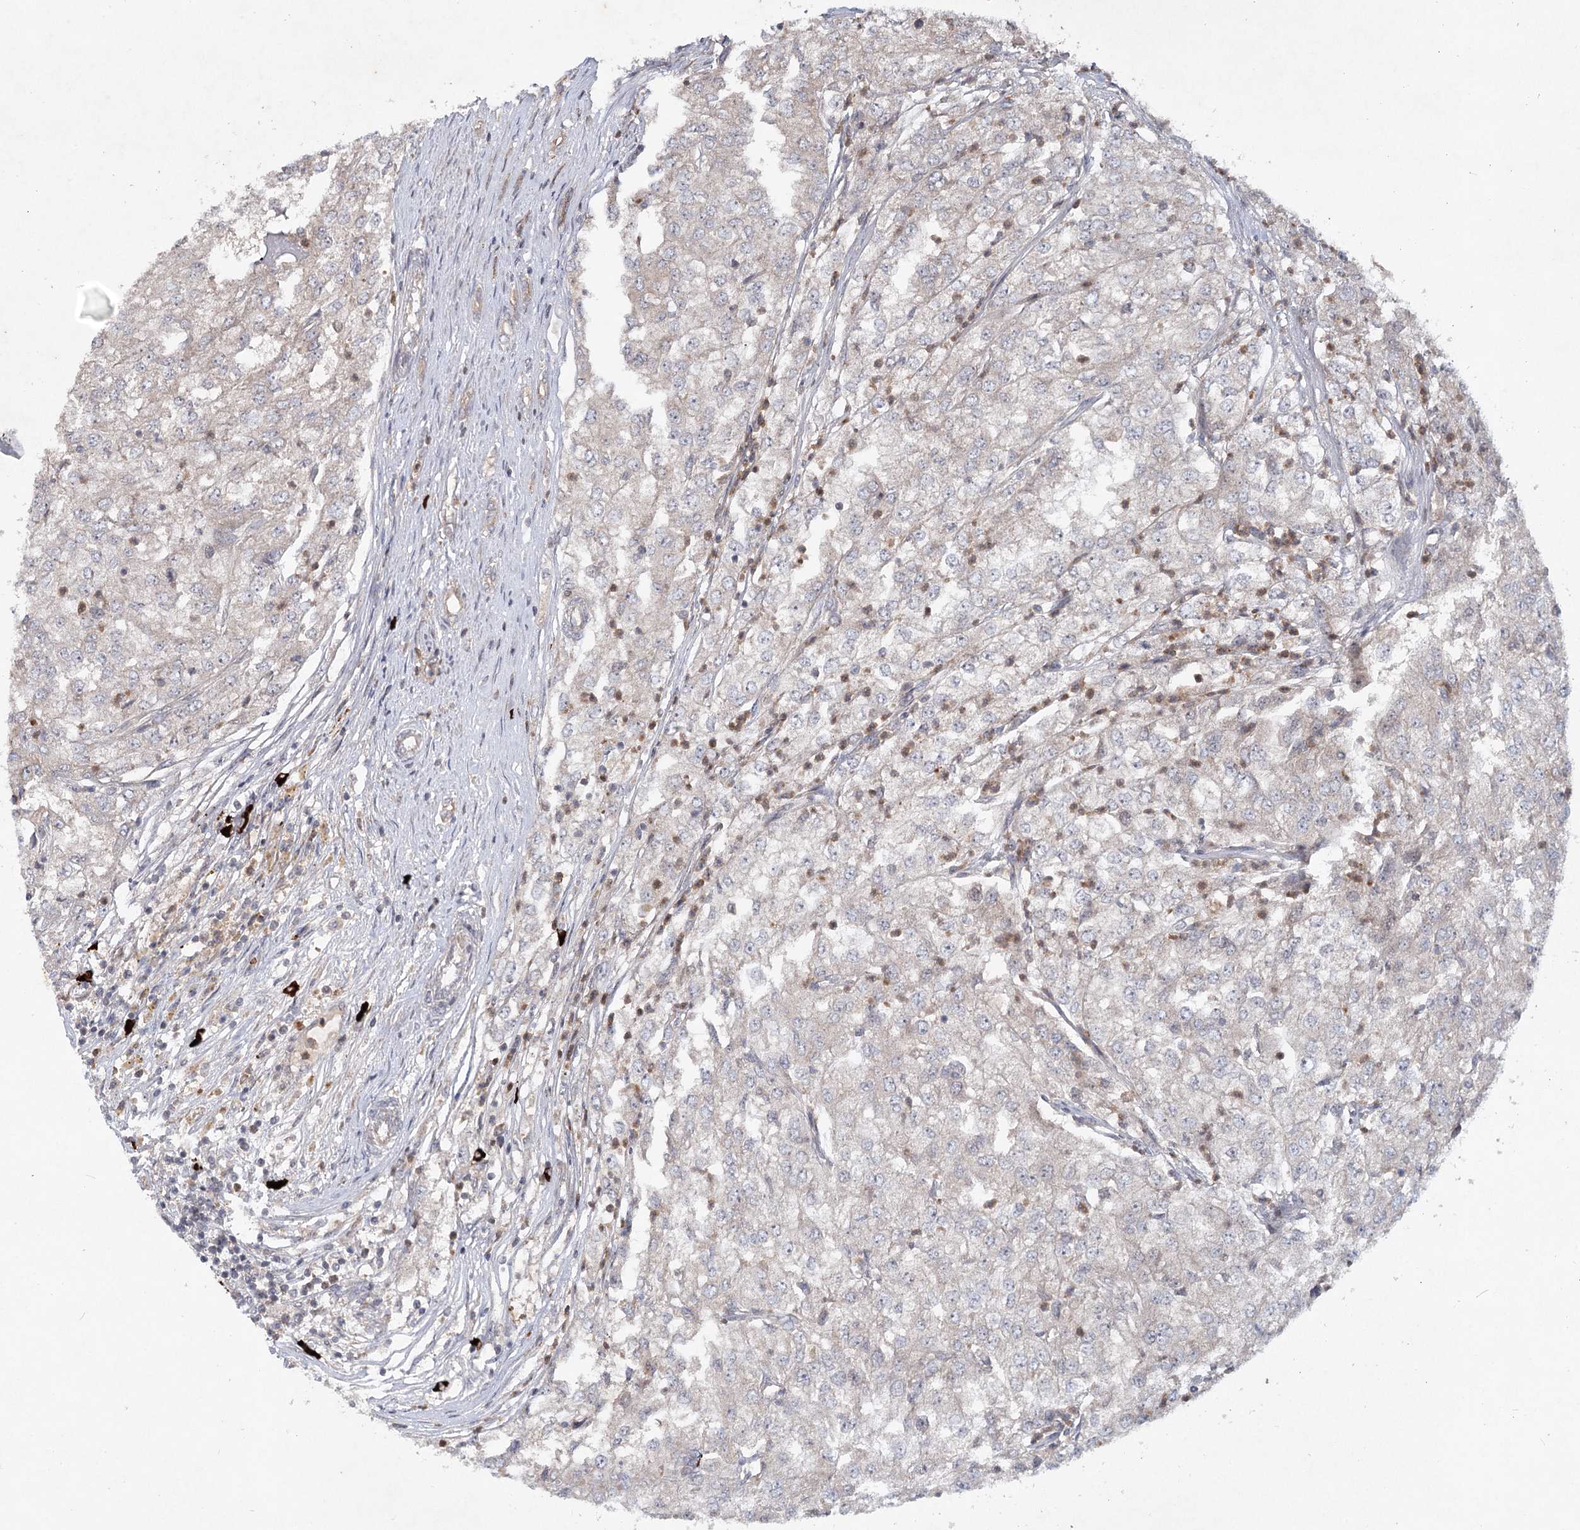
{"staining": {"intensity": "negative", "quantity": "none", "location": "none"}, "tissue": "renal cancer", "cell_type": "Tumor cells", "image_type": "cancer", "snomed": [{"axis": "morphology", "description": "Adenocarcinoma, NOS"}, {"axis": "topography", "description": "Kidney"}], "caption": "The image displays no staining of tumor cells in adenocarcinoma (renal).", "gene": "MAP3K13", "patient": {"sex": "female", "age": 54}}